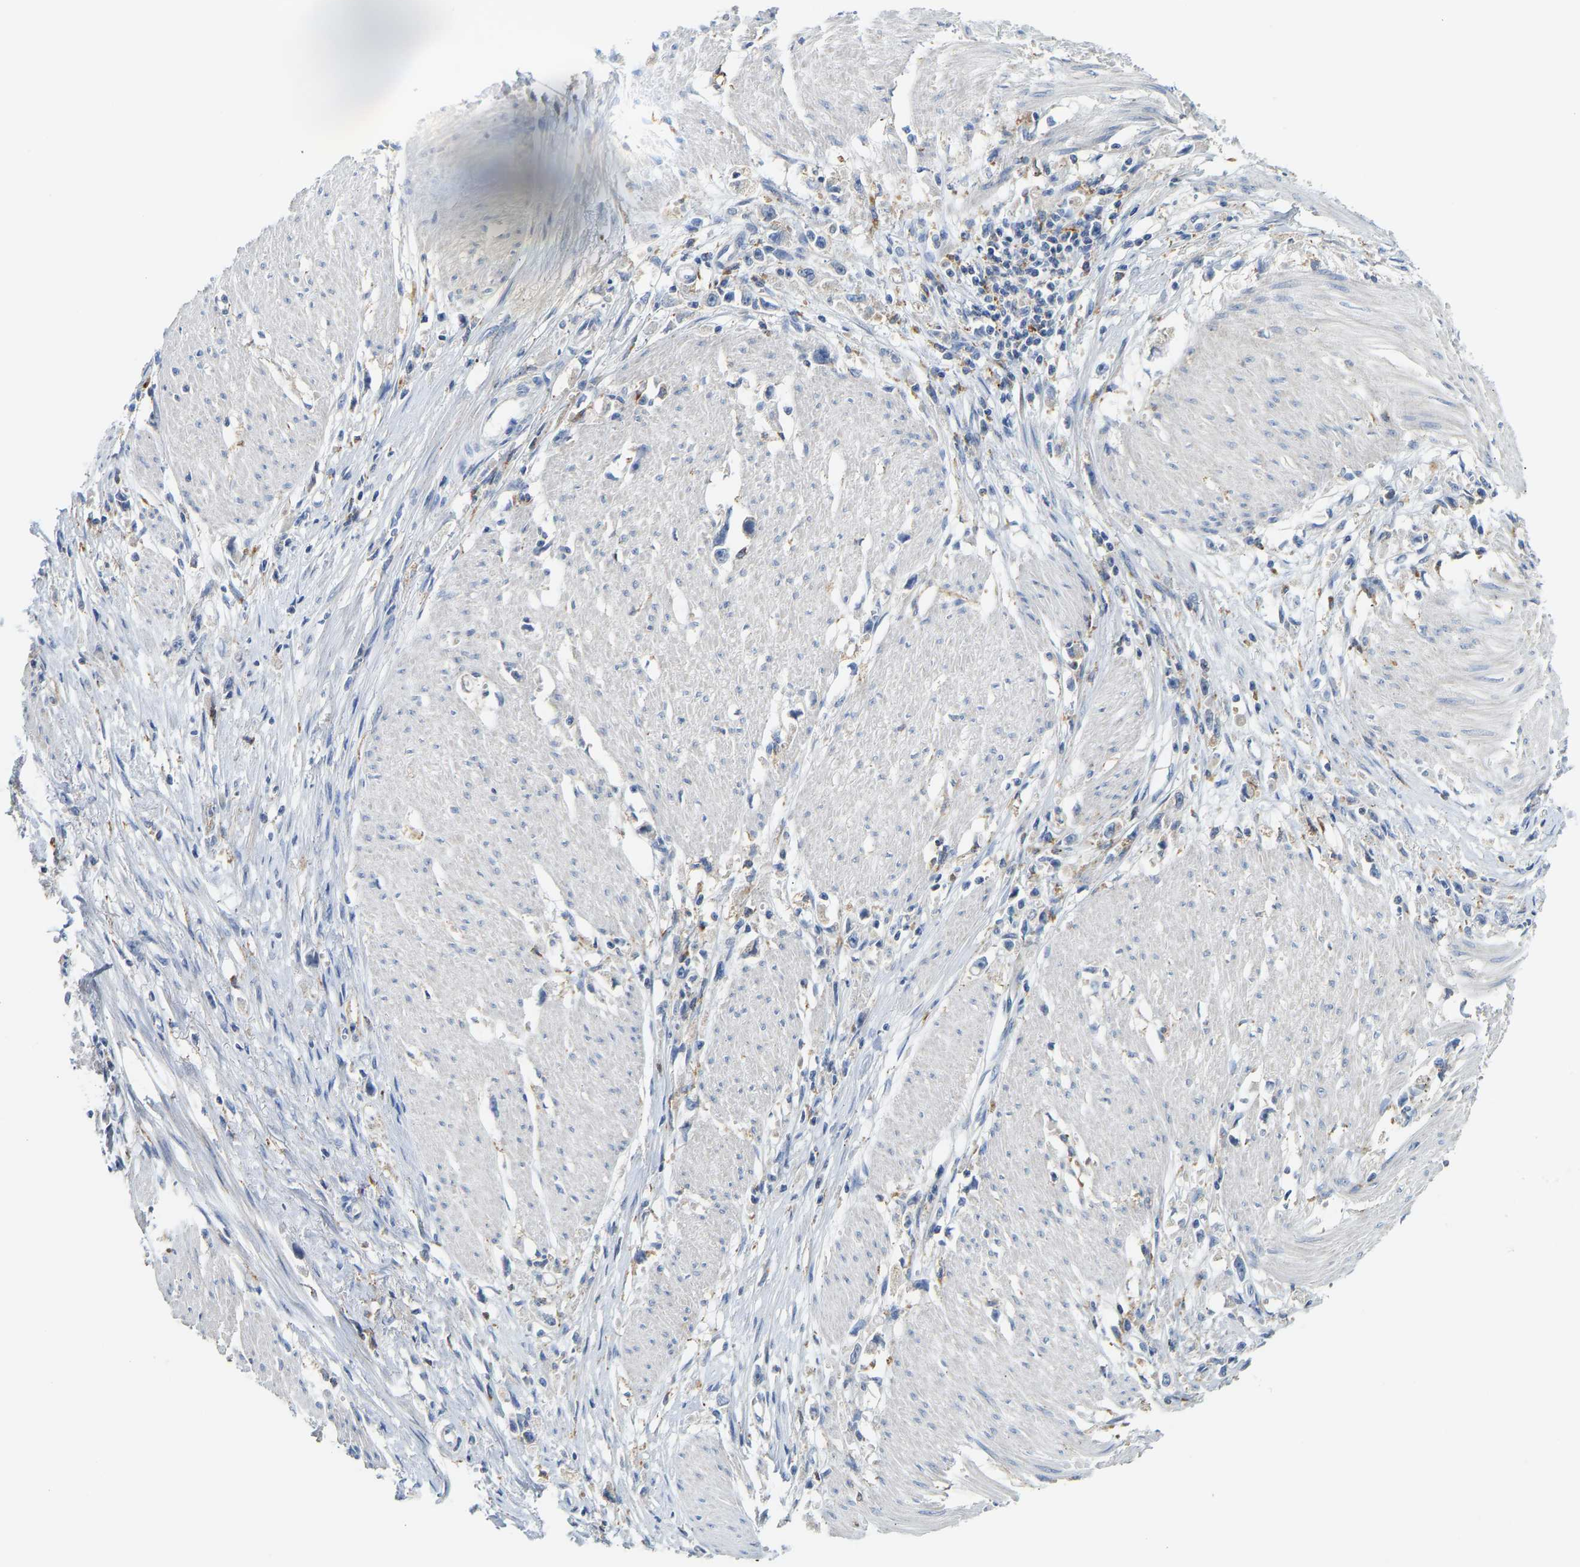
{"staining": {"intensity": "negative", "quantity": "none", "location": "none"}, "tissue": "stomach cancer", "cell_type": "Tumor cells", "image_type": "cancer", "snomed": [{"axis": "morphology", "description": "Adenocarcinoma, NOS"}, {"axis": "topography", "description": "Stomach"}], "caption": "IHC of human adenocarcinoma (stomach) reveals no positivity in tumor cells. (DAB (3,3'-diaminobenzidine) immunohistochemistry (IHC) with hematoxylin counter stain).", "gene": "ATP6V1E1", "patient": {"sex": "female", "age": 59}}